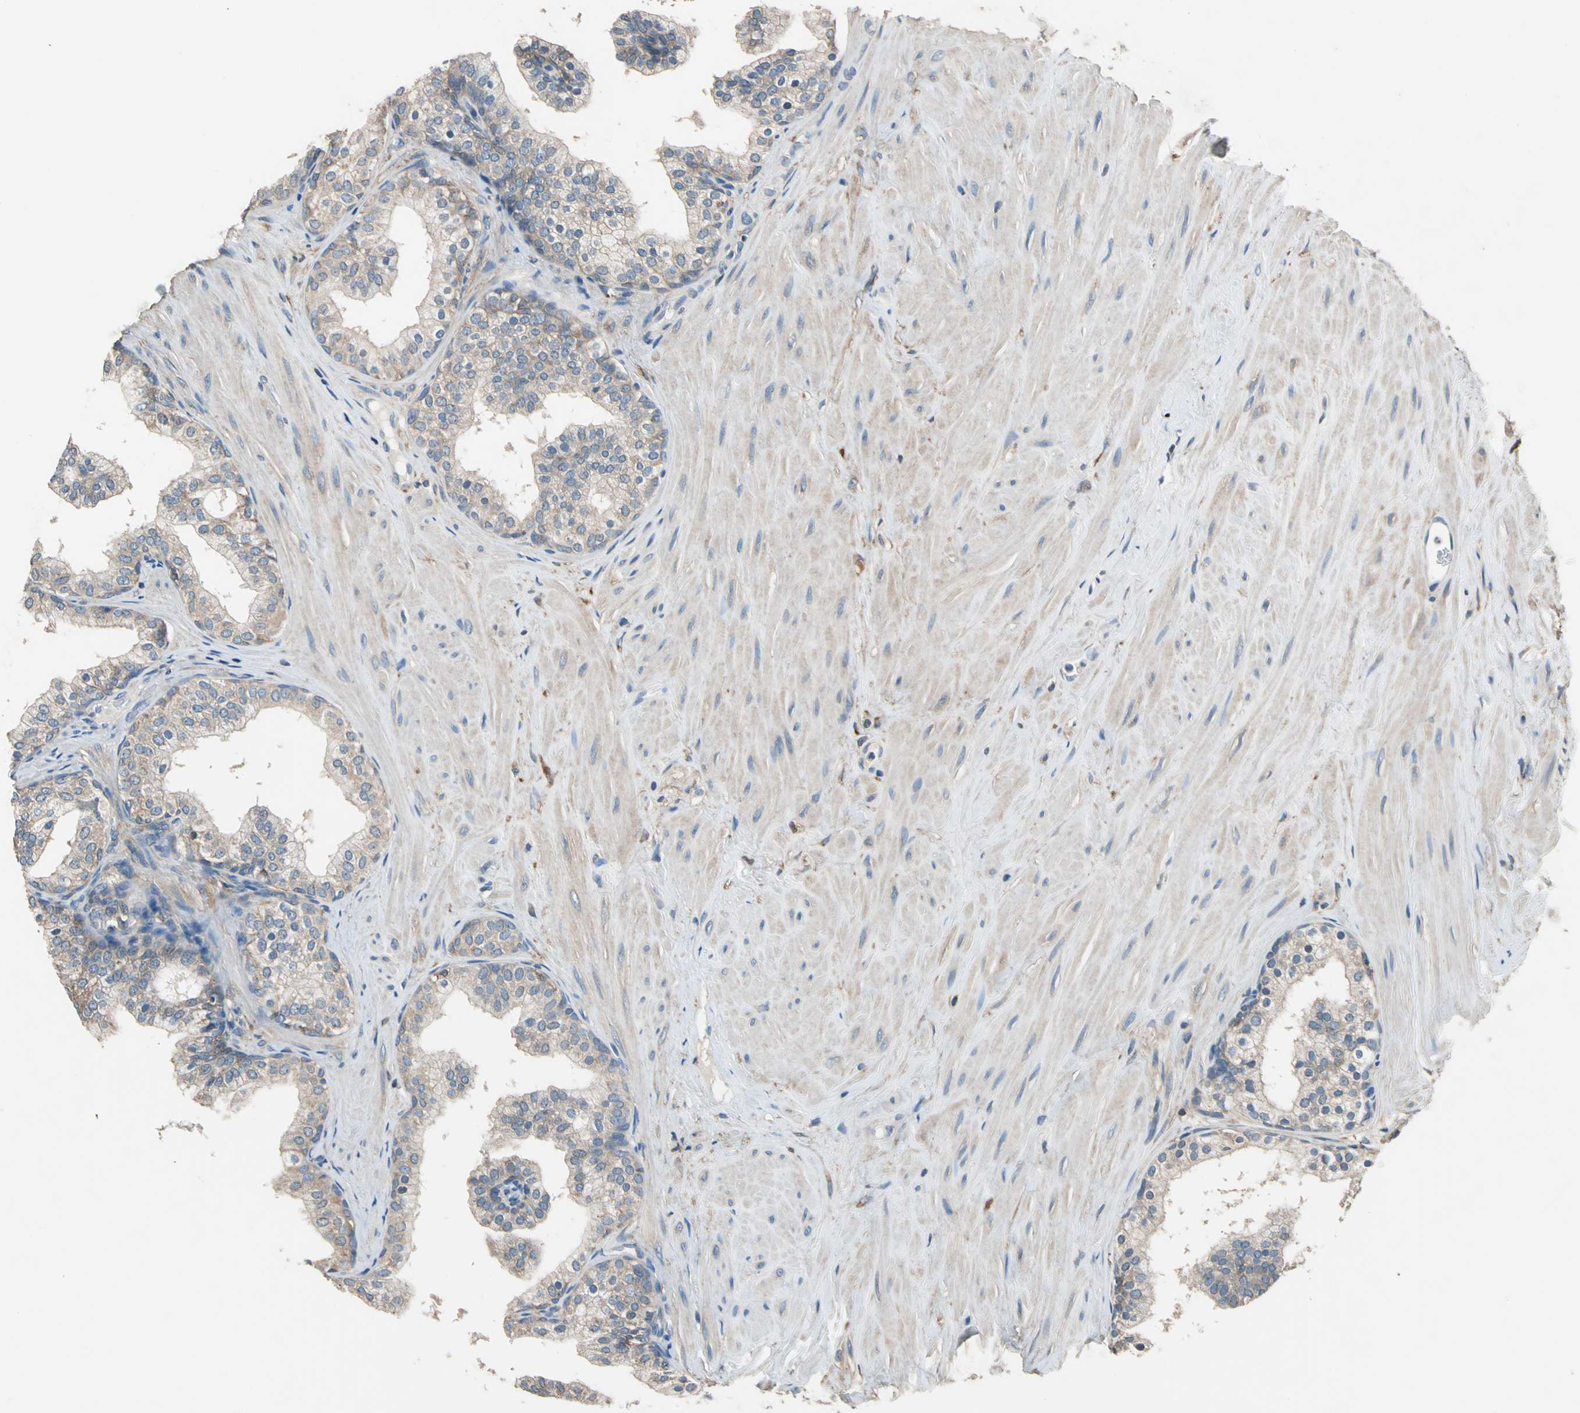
{"staining": {"intensity": "weak", "quantity": ">75%", "location": "cytoplasmic/membranous"}, "tissue": "prostate", "cell_type": "Glandular cells", "image_type": "normal", "snomed": [{"axis": "morphology", "description": "Normal tissue, NOS"}, {"axis": "topography", "description": "Prostate"}], "caption": "A brown stain highlights weak cytoplasmic/membranous positivity of a protein in glandular cells of unremarkable human prostate. (Brightfield microscopy of DAB IHC at high magnification).", "gene": "PRKCA", "patient": {"sex": "male", "age": 60}}